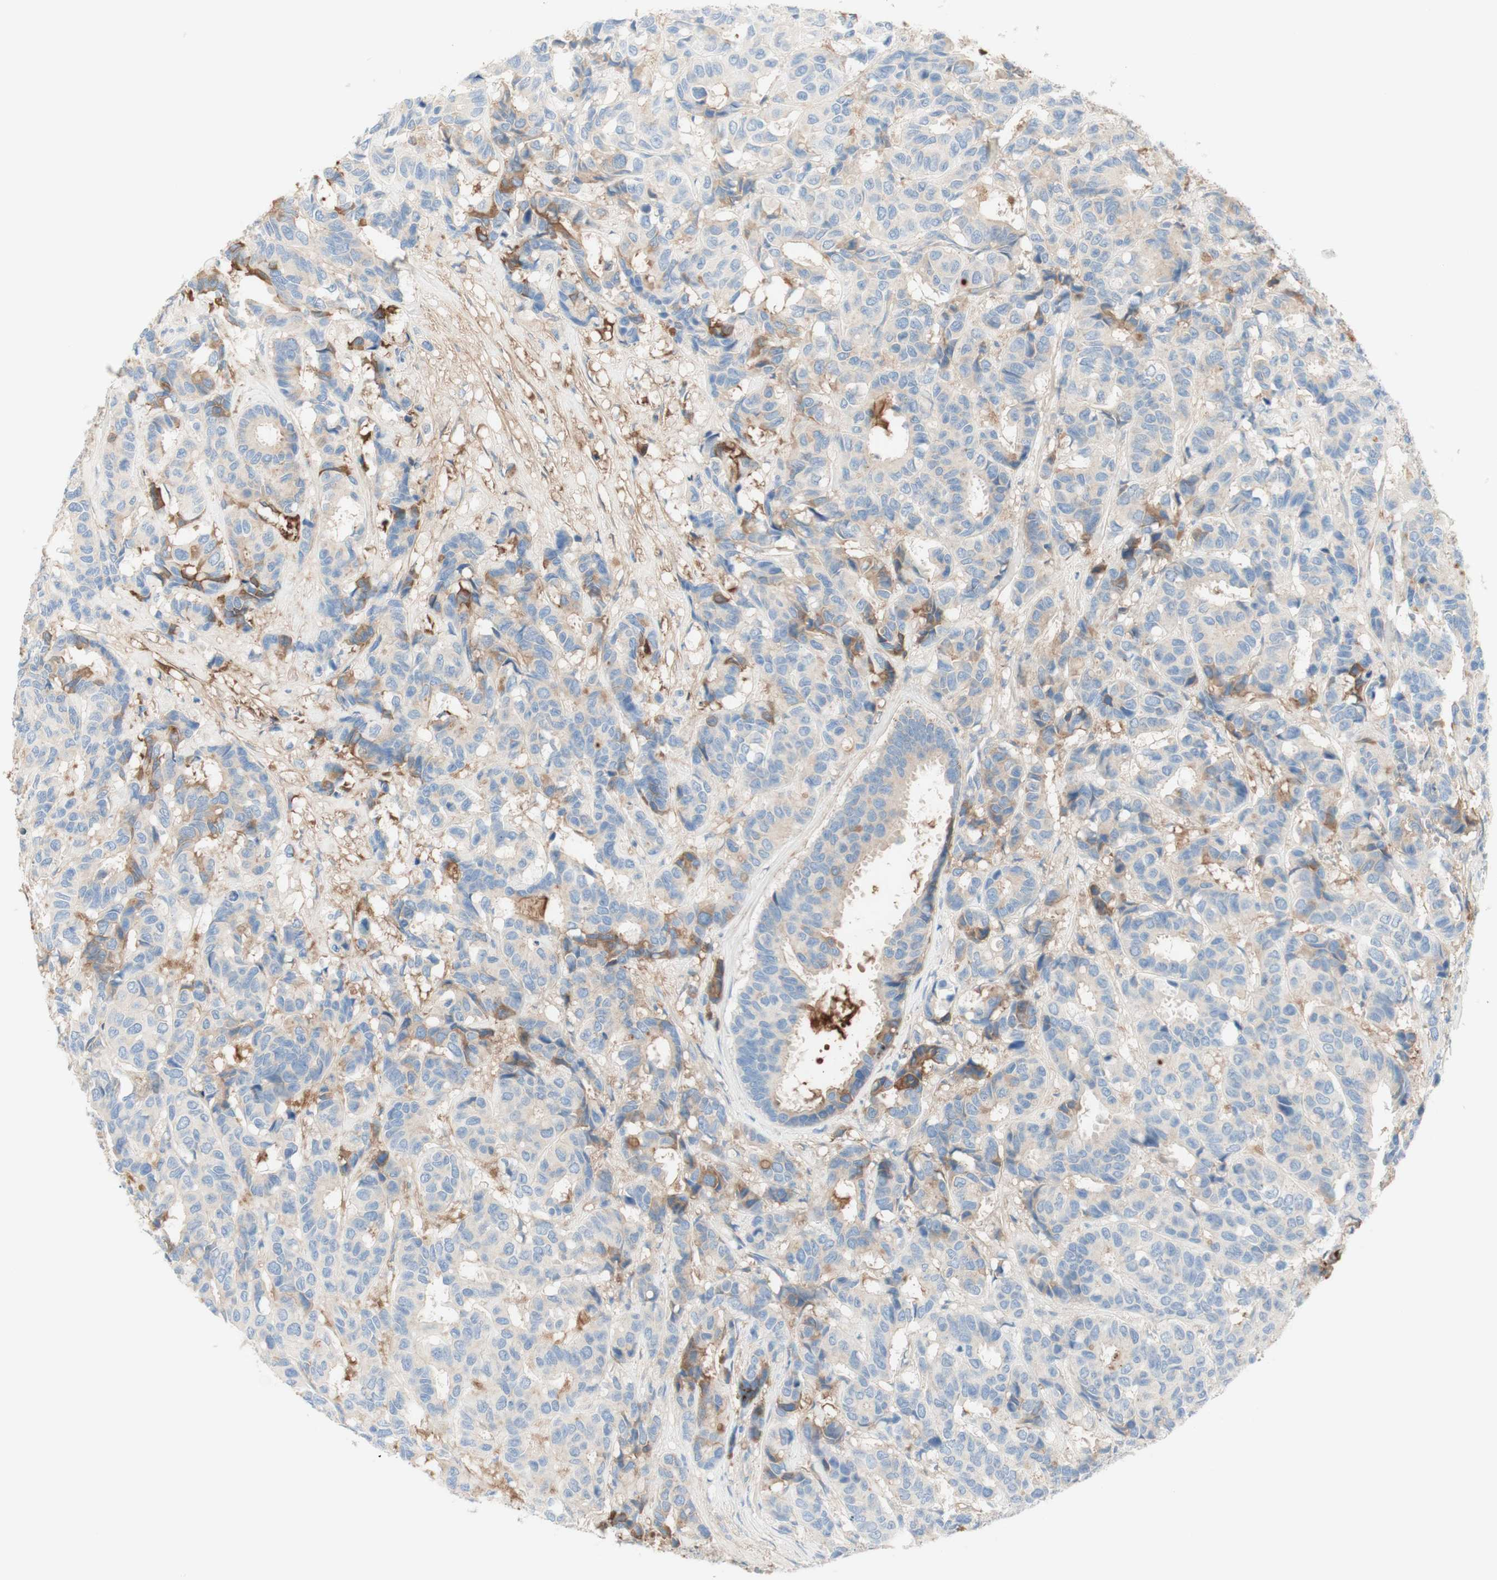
{"staining": {"intensity": "negative", "quantity": "none", "location": "none"}, "tissue": "breast cancer", "cell_type": "Tumor cells", "image_type": "cancer", "snomed": [{"axis": "morphology", "description": "Duct carcinoma"}, {"axis": "topography", "description": "Breast"}], "caption": "Immunohistochemistry of human breast invasive ductal carcinoma exhibits no staining in tumor cells.", "gene": "KNG1", "patient": {"sex": "female", "age": 87}}